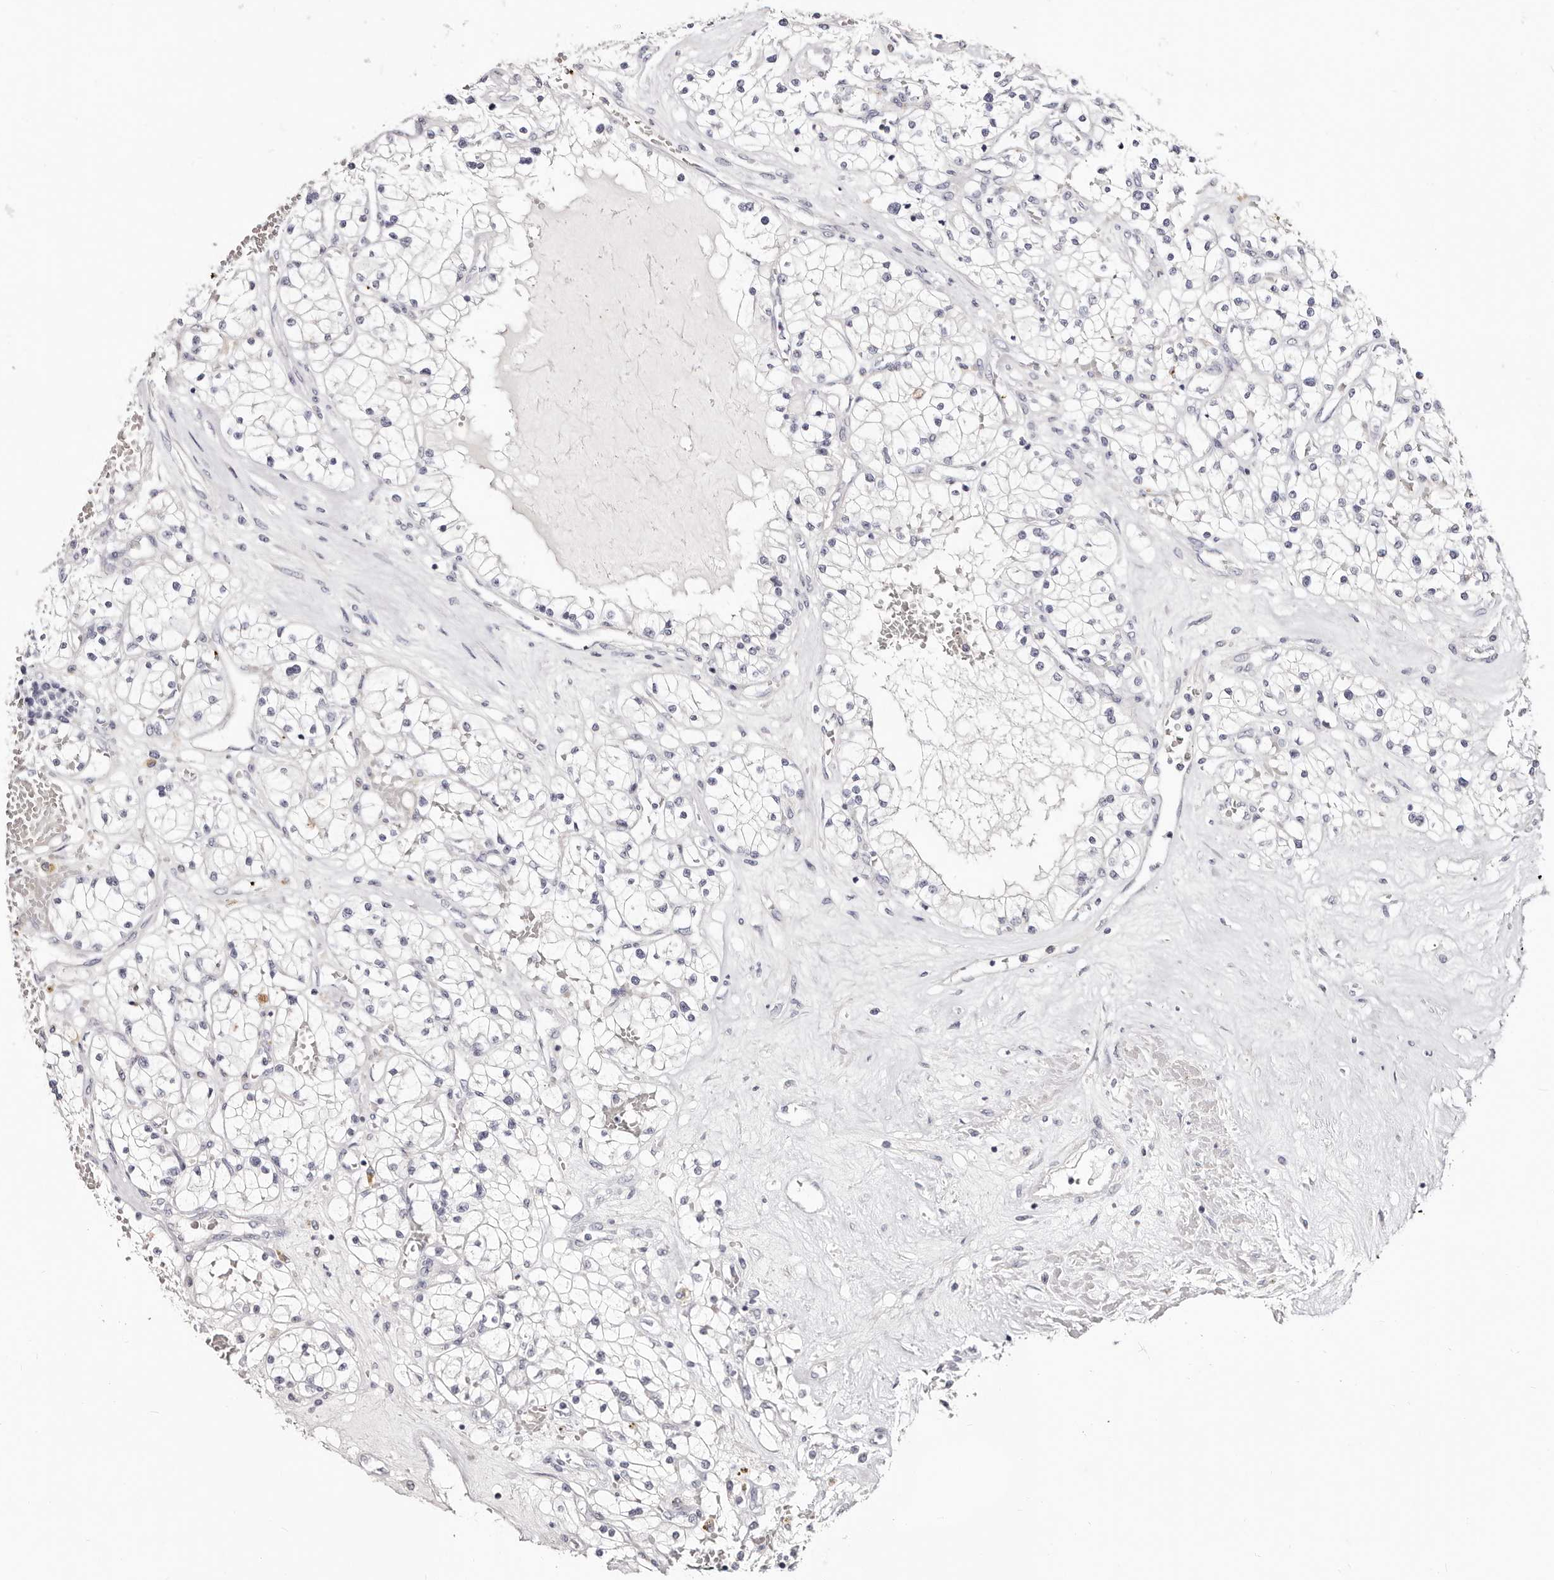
{"staining": {"intensity": "negative", "quantity": "none", "location": "none"}, "tissue": "renal cancer", "cell_type": "Tumor cells", "image_type": "cancer", "snomed": [{"axis": "morphology", "description": "Normal tissue, NOS"}, {"axis": "morphology", "description": "Adenocarcinoma, NOS"}, {"axis": "topography", "description": "Kidney"}], "caption": "A micrograph of renal cancer (adenocarcinoma) stained for a protein shows no brown staining in tumor cells. (DAB (3,3'-diaminobenzidine) IHC with hematoxylin counter stain).", "gene": "PF4", "patient": {"sex": "male", "age": 68}}